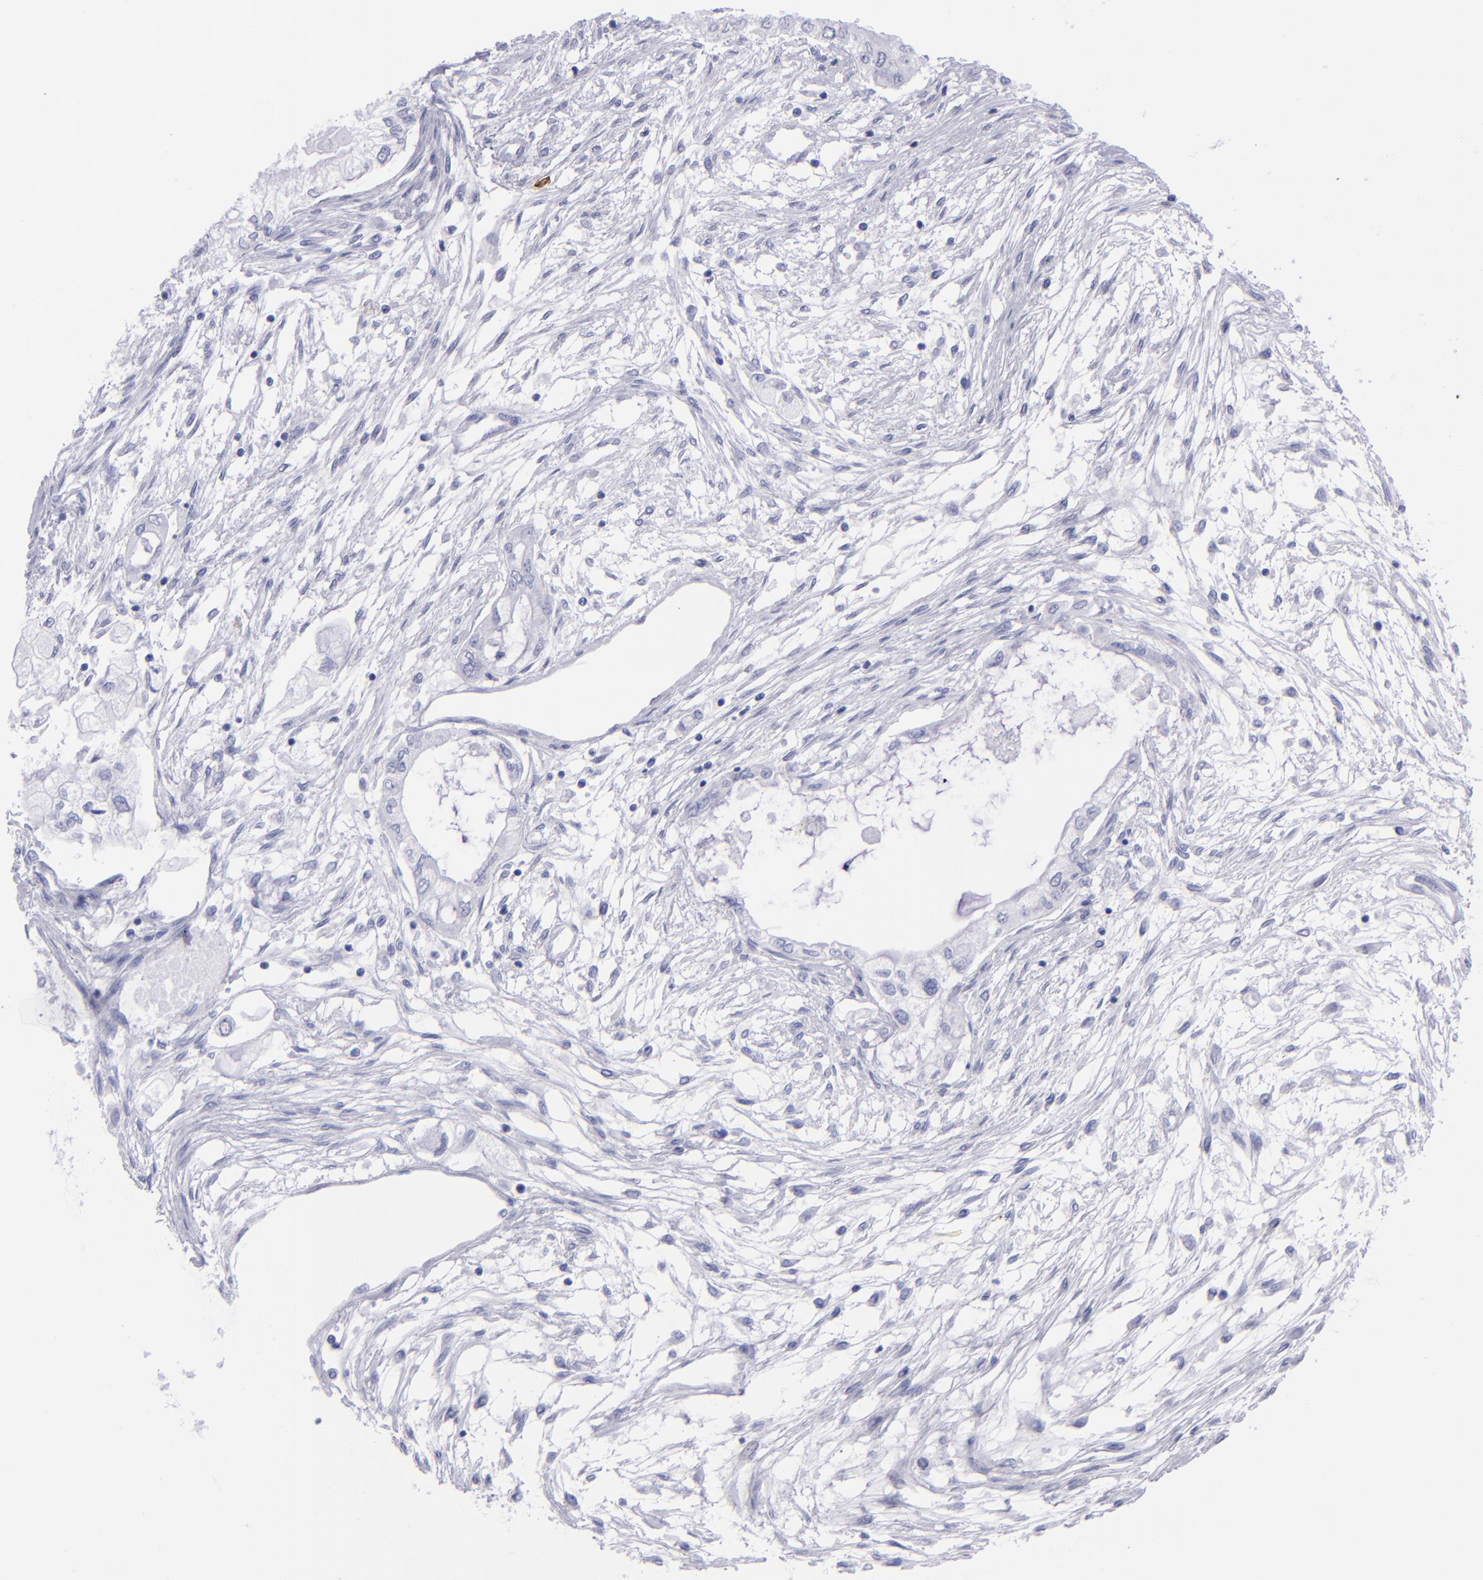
{"staining": {"intensity": "negative", "quantity": "none", "location": "none"}, "tissue": "pancreatic cancer", "cell_type": "Tumor cells", "image_type": "cancer", "snomed": [{"axis": "morphology", "description": "Adenocarcinoma, NOS"}, {"axis": "topography", "description": "Pancreas"}], "caption": "DAB (3,3'-diaminobenzidine) immunohistochemical staining of human pancreatic cancer (adenocarcinoma) reveals no significant expression in tumor cells.", "gene": "CD38", "patient": {"sex": "male", "age": 79}}